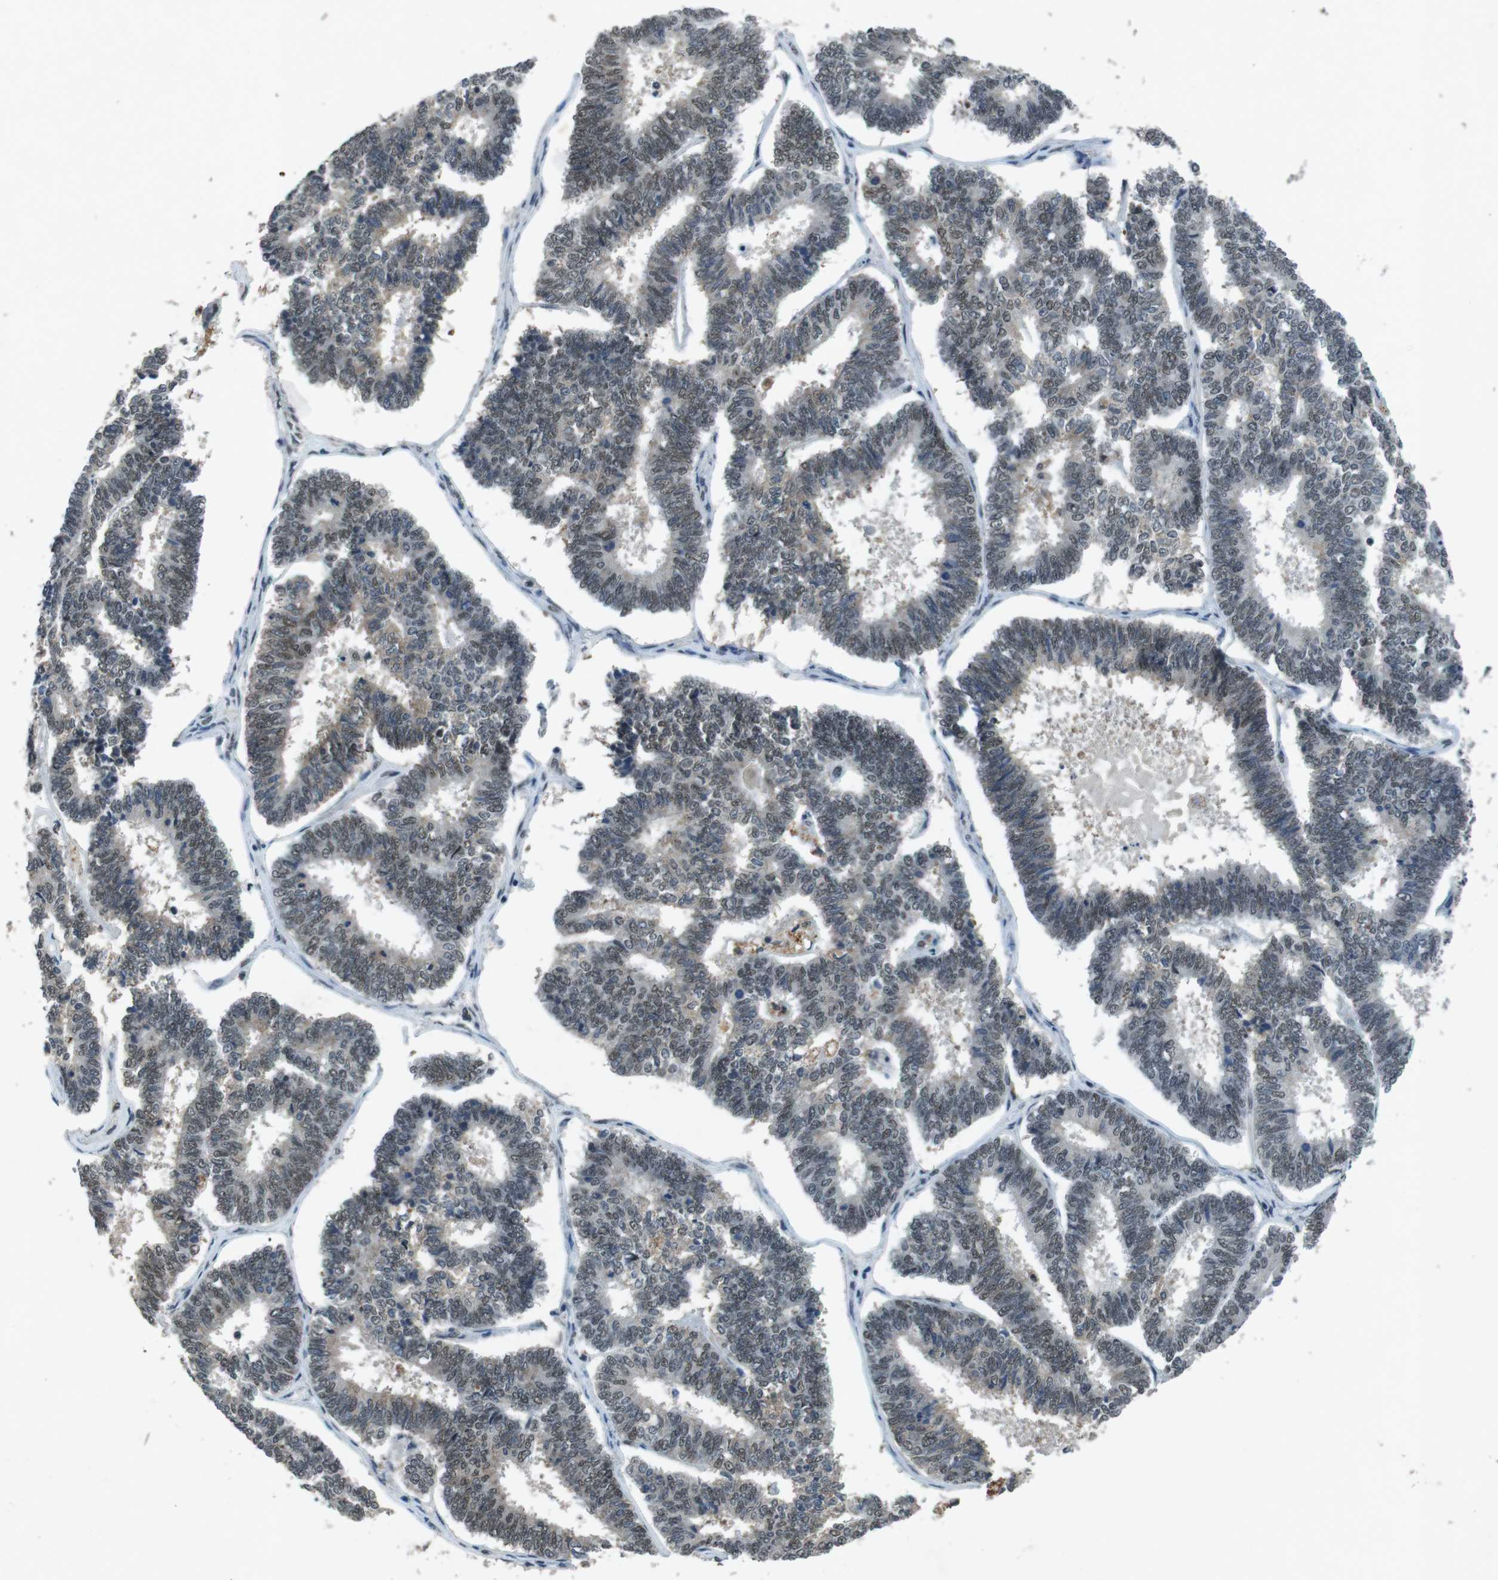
{"staining": {"intensity": "weak", "quantity": "<25%", "location": "nuclear"}, "tissue": "endometrial cancer", "cell_type": "Tumor cells", "image_type": "cancer", "snomed": [{"axis": "morphology", "description": "Adenocarcinoma, NOS"}, {"axis": "topography", "description": "Endometrium"}], "caption": "Histopathology image shows no significant protein expression in tumor cells of endometrial cancer.", "gene": "USP7", "patient": {"sex": "female", "age": 70}}